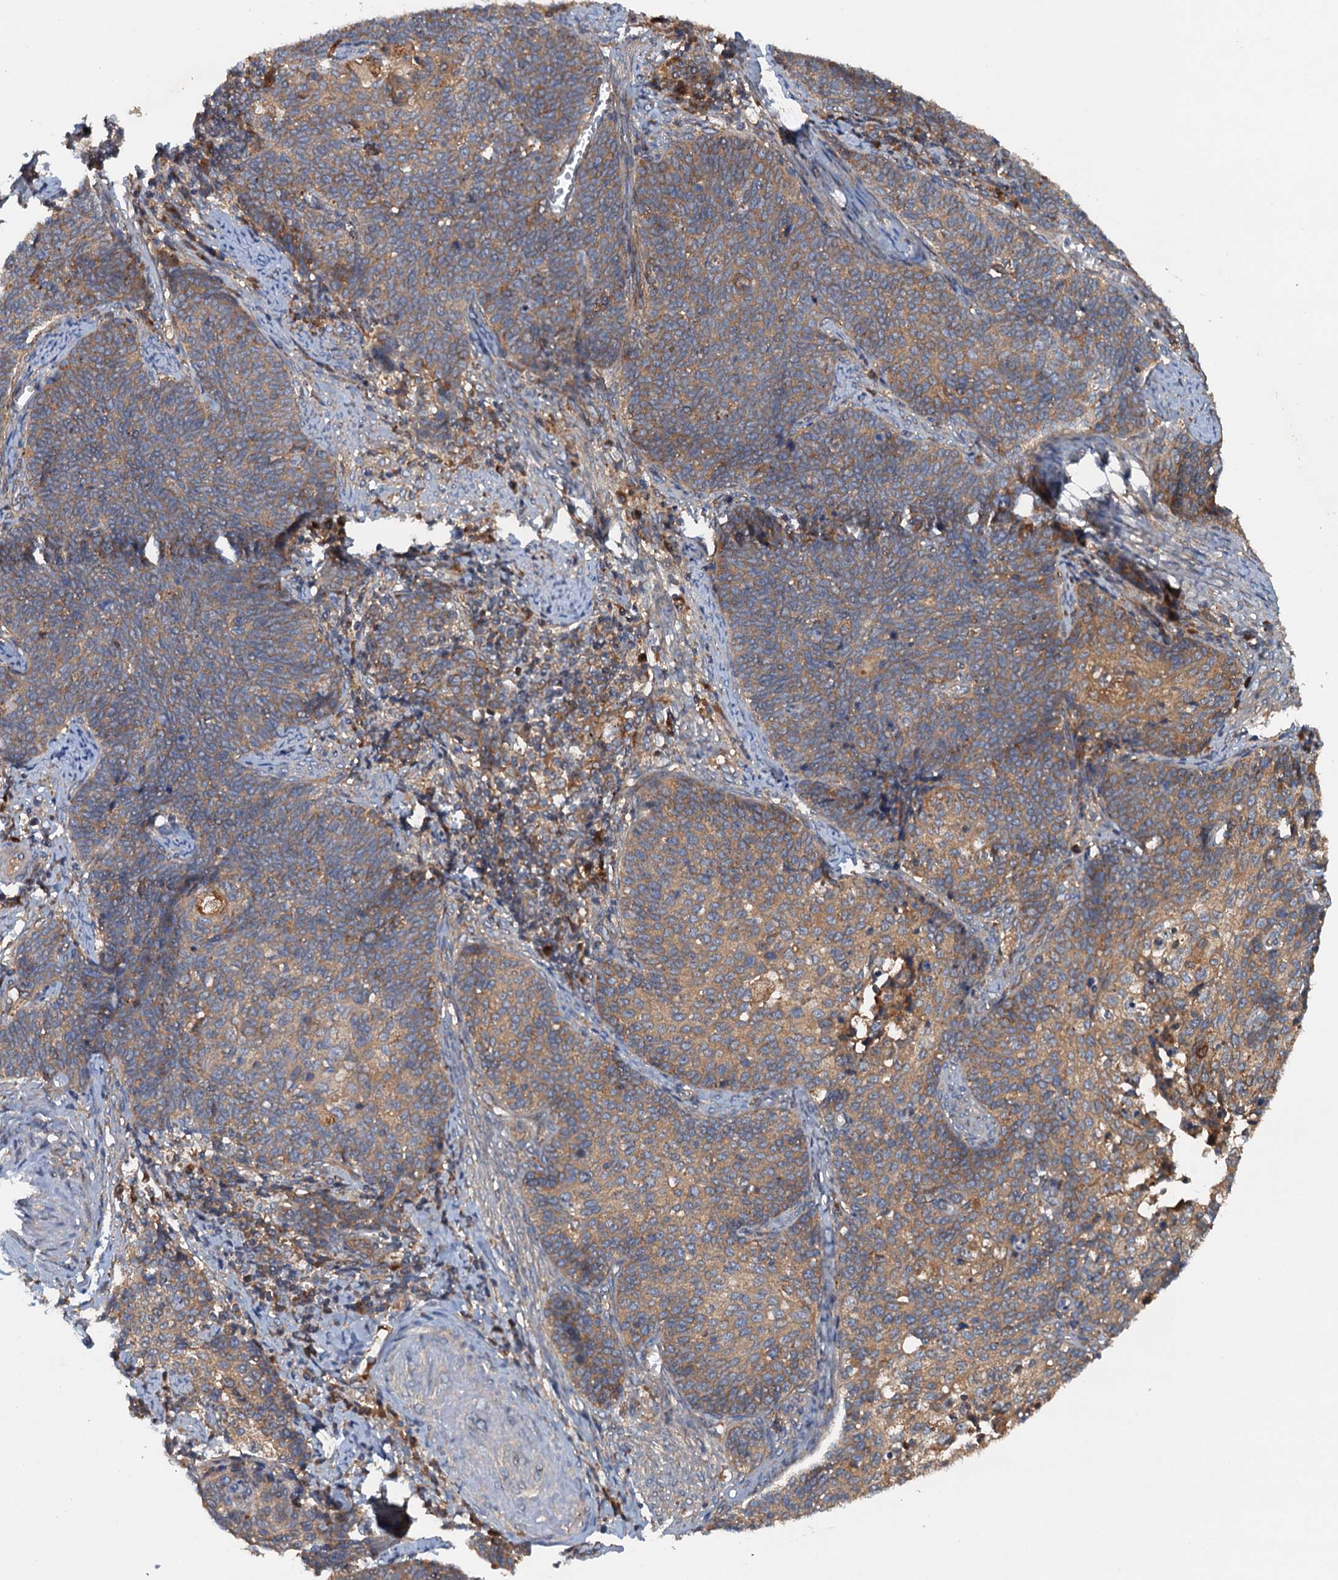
{"staining": {"intensity": "moderate", "quantity": ">75%", "location": "cytoplasmic/membranous"}, "tissue": "cervical cancer", "cell_type": "Tumor cells", "image_type": "cancer", "snomed": [{"axis": "morphology", "description": "Squamous cell carcinoma, NOS"}, {"axis": "topography", "description": "Cervix"}], "caption": "Immunohistochemistry (IHC) staining of cervical cancer (squamous cell carcinoma), which exhibits medium levels of moderate cytoplasmic/membranous expression in approximately >75% of tumor cells indicating moderate cytoplasmic/membranous protein positivity. The staining was performed using DAB (brown) for protein detection and nuclei were counterstained in hematoxylin (blue).", "gene": "COG3", "patient": {"sex": "female", "age": 39}}